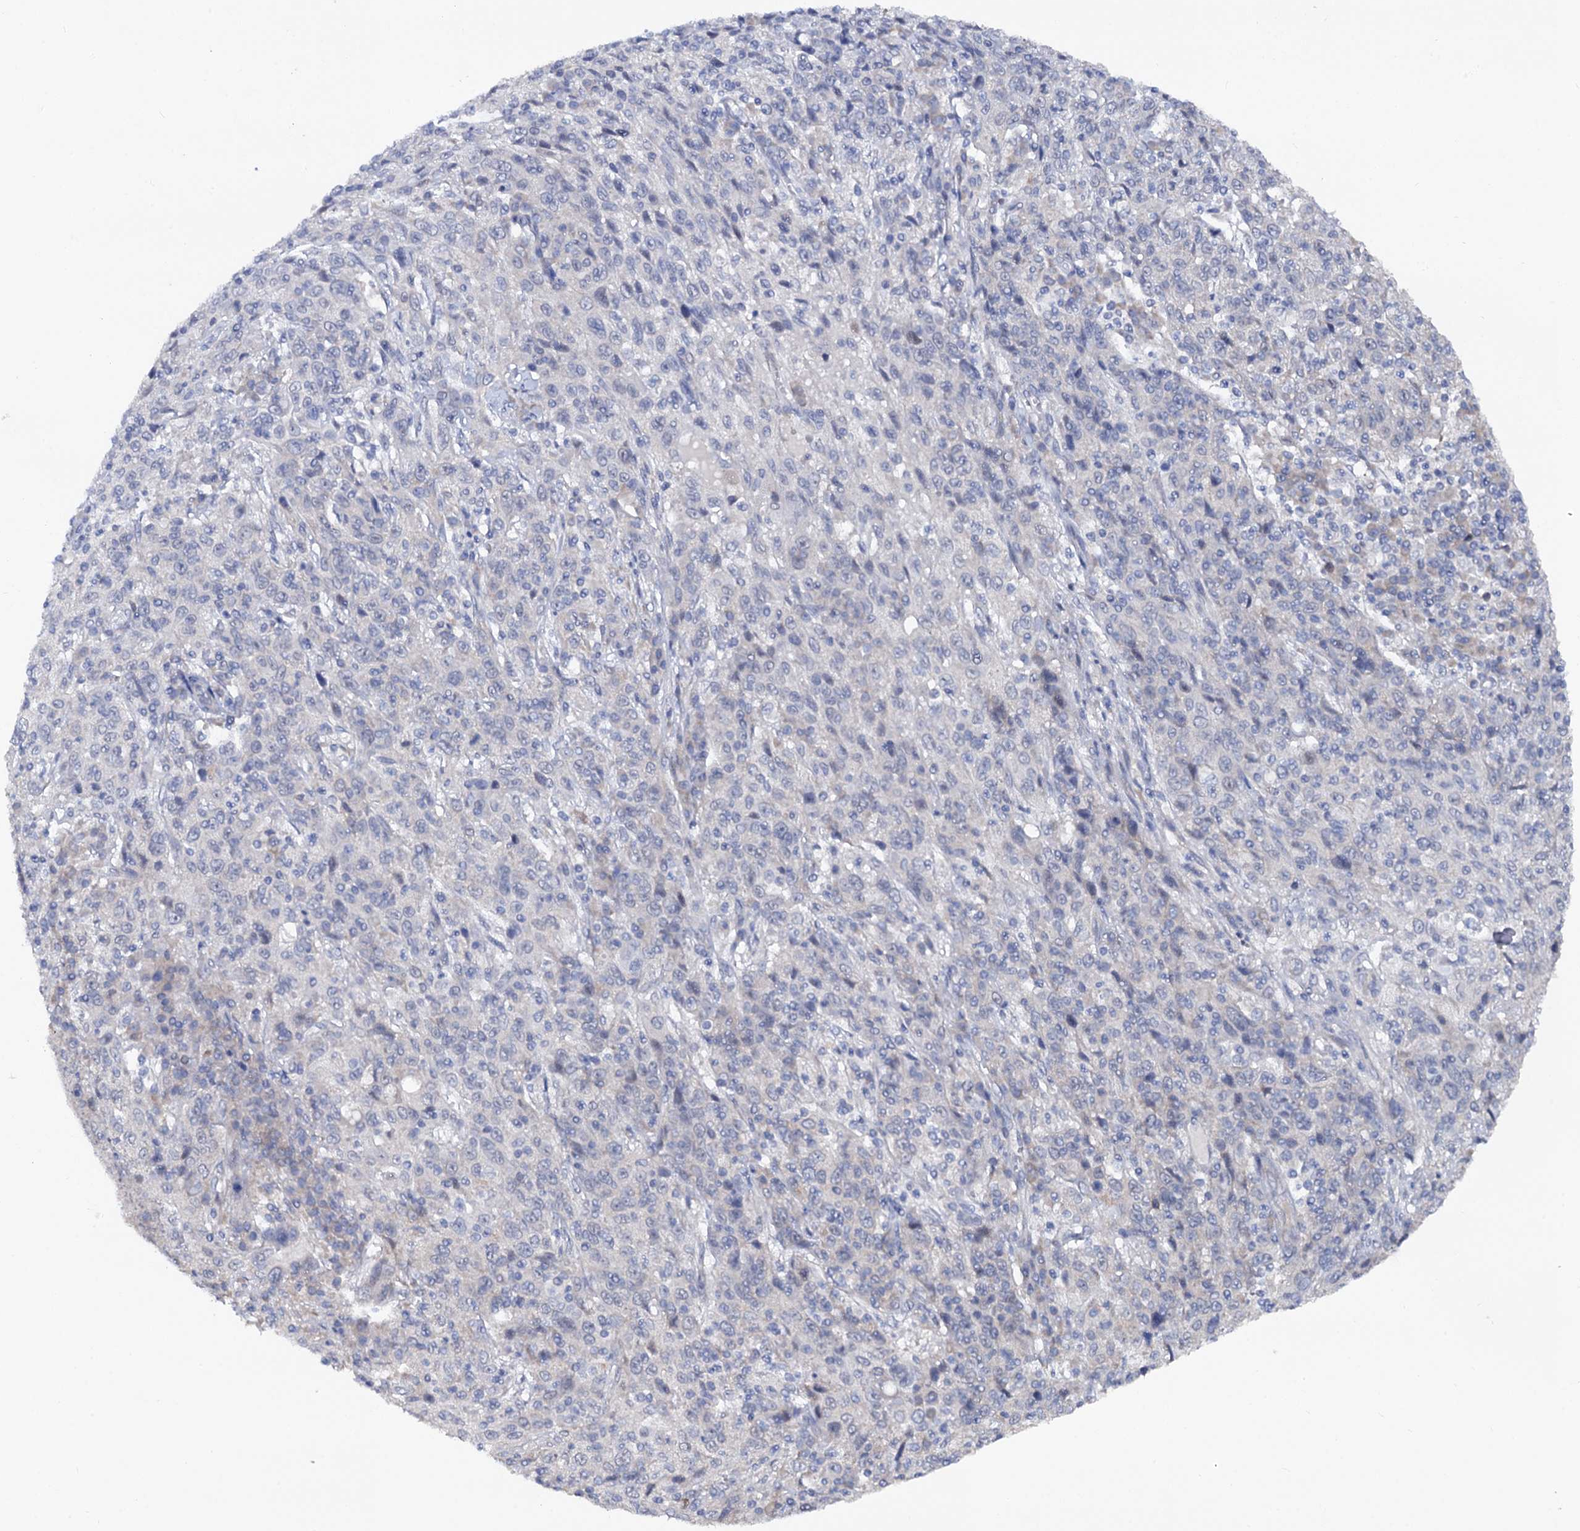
{"staining": {"intensity": "negative", "quantity": "none", "location": "none"}, "tissue": "cervical cancer", "cell_type": "Tumor cells", "image_type": "cancer", "snomed": [{"axis": "morphology", "description": "Squamous cell carcinoma, NOS"}, {"axis": "topography", "description": "Cervix"}], "caption": "A high-resolution image shows immunohistochemistry staining of cervical squamous cell carcinoma, which shows no significant expression in tumor cells. (Brightfield microscopy of DAB (3,3'-diaminobenzidine) immunohistochemistry (IHC) at high magnification).", "gene": "CAPRIN2", "patient": {"sex": "female", "age": 46}}